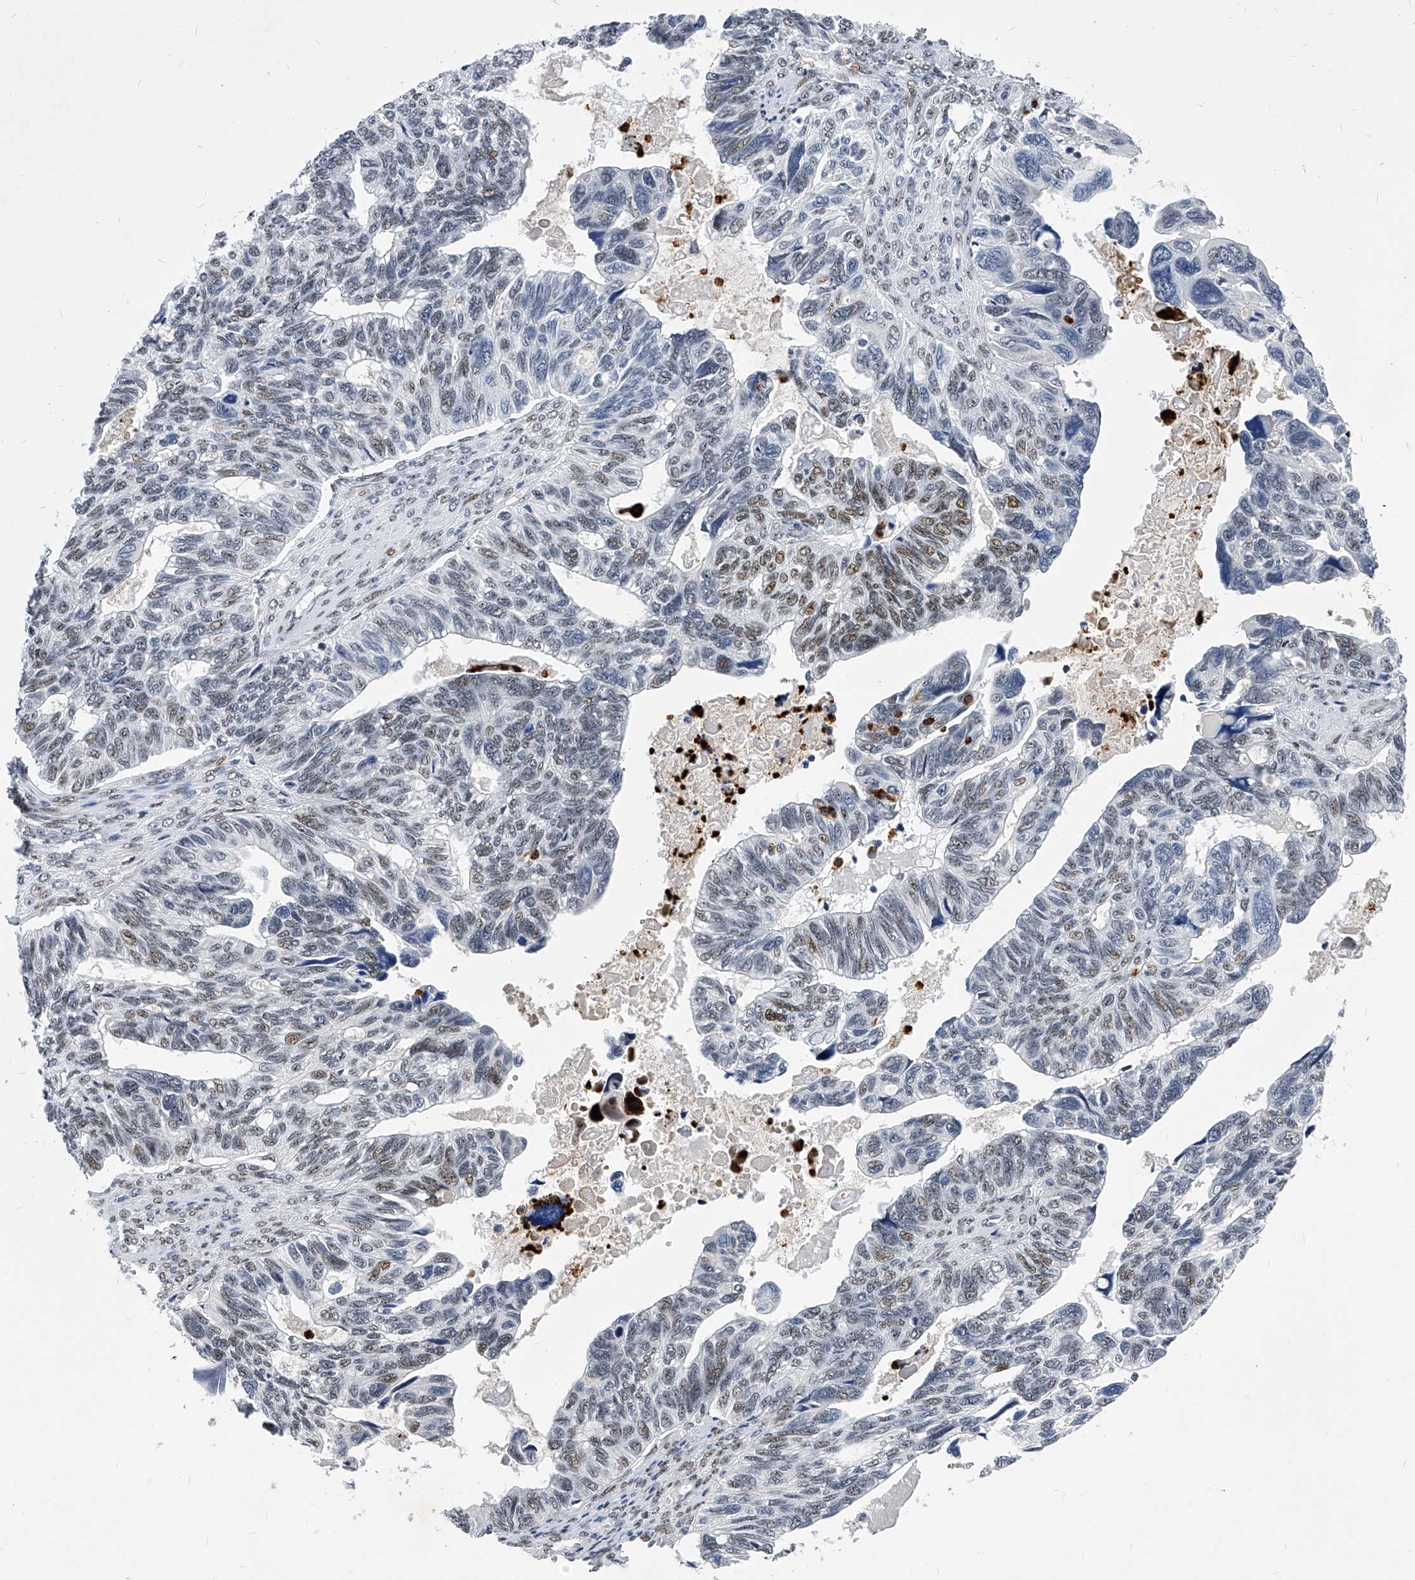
{"staining": {"intensity": "weak", "quantity": ">75%", "location": "nuclear"}, "tissue": "ovarian cancer", "cell_type": "Tumor cells", "image_type": "cancer", "snomed": [{"axis": "morphology", "description": "Cystadenocarcinoma, serous, NOS"}, {"axis": "topography", "description": "Ovary"}], "caption": "Weak nuclear protein positivity is seen in about >75% of tumor cells in serous cystadenocarcinoma (ovarian).", "gene": "TESK2", "patient": {"sex": "female", "age": 79}}